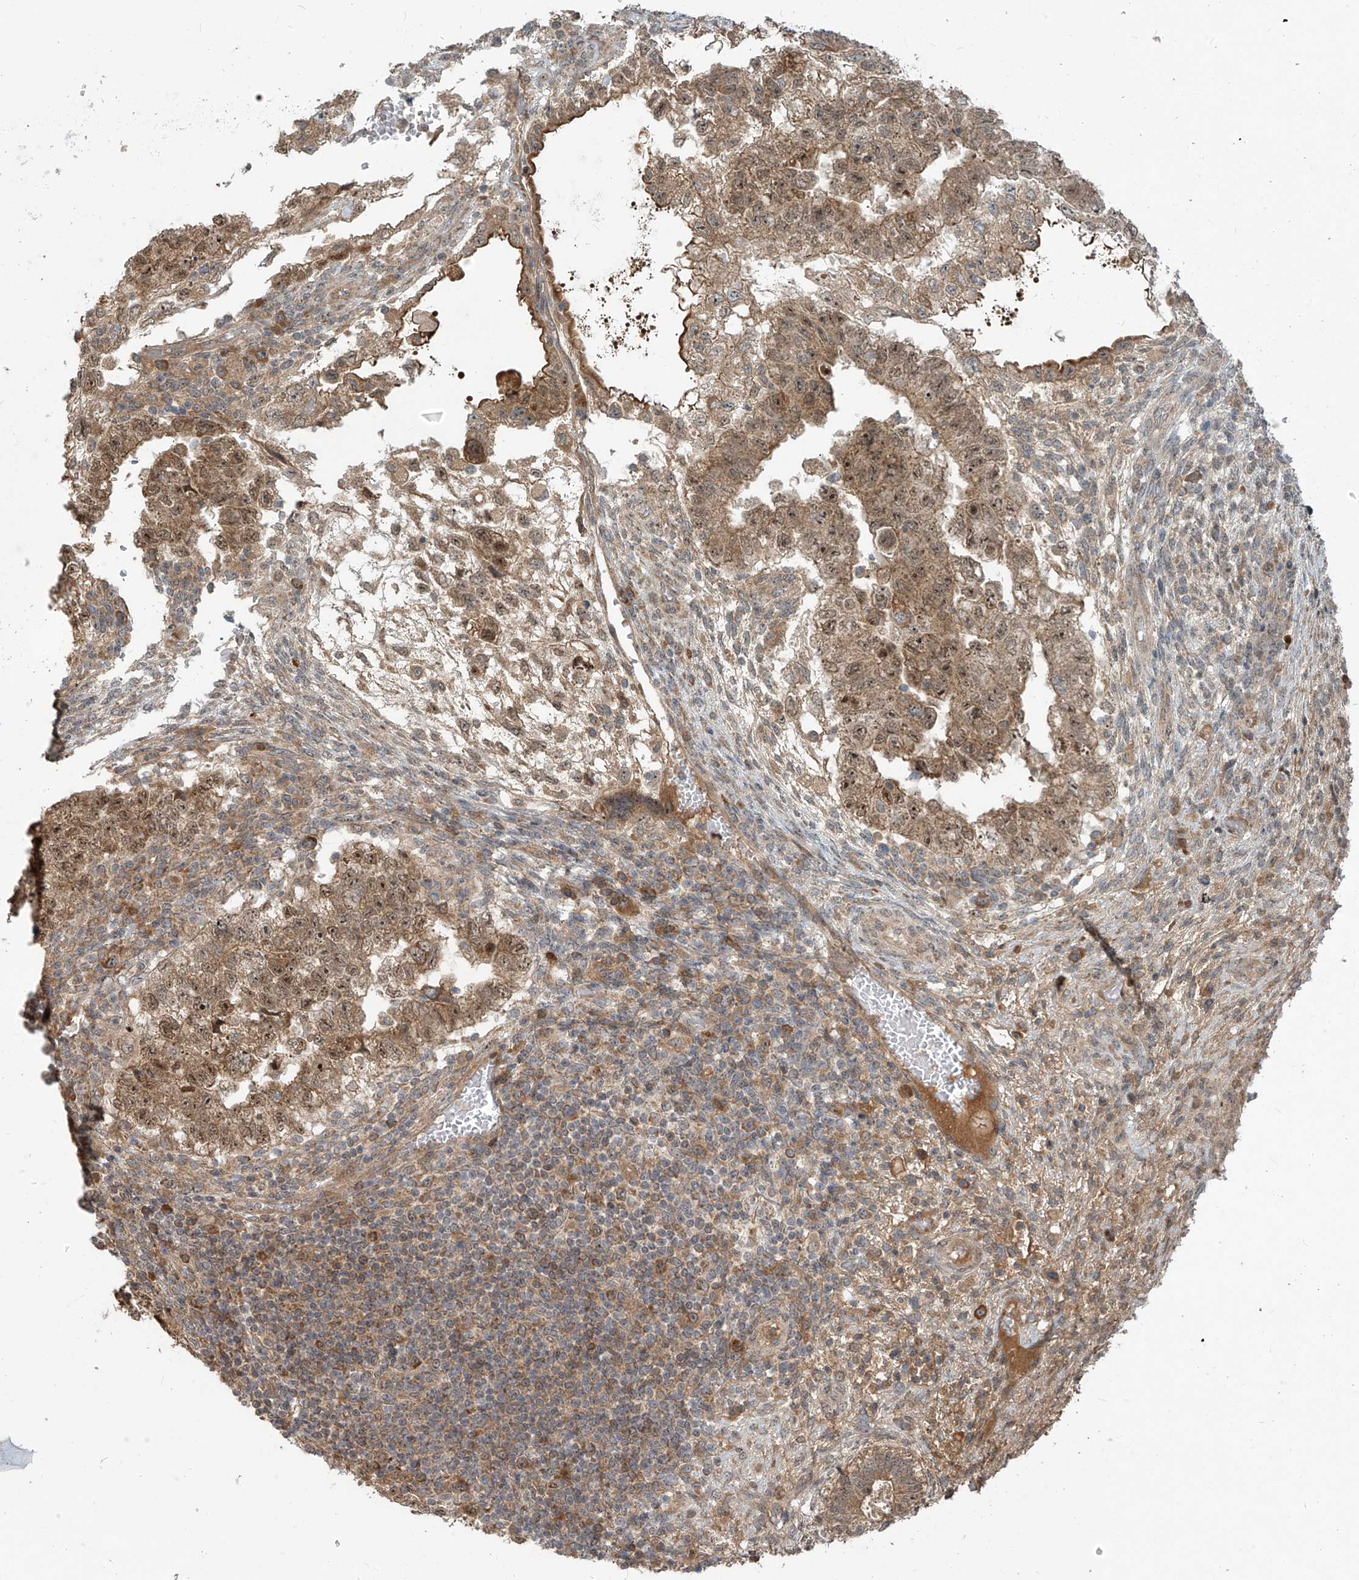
{"staining": {"intensity": "moderate", "quantity": ">75%", "location": "cytoplasmic/membranous,nuclear"}, "tissue": "testis cancer", "cell_type": "Tumor cells", "image_type": "cancer", "snomed": [{"axis": "morphology", "description": "Carcinoma, Embryonal, NOS"}, {"axis": "topography", "description": "Testis"}], "caption": "Protein expression by immunohistochemistry displays moderate cytoplasmic/membranous and nuclear positivity in about >75% of tumor cells in testis cancer (embryonal carcinoma).", "gene": "KATNIP", "patient": {"sex": "male", "age": 36}}